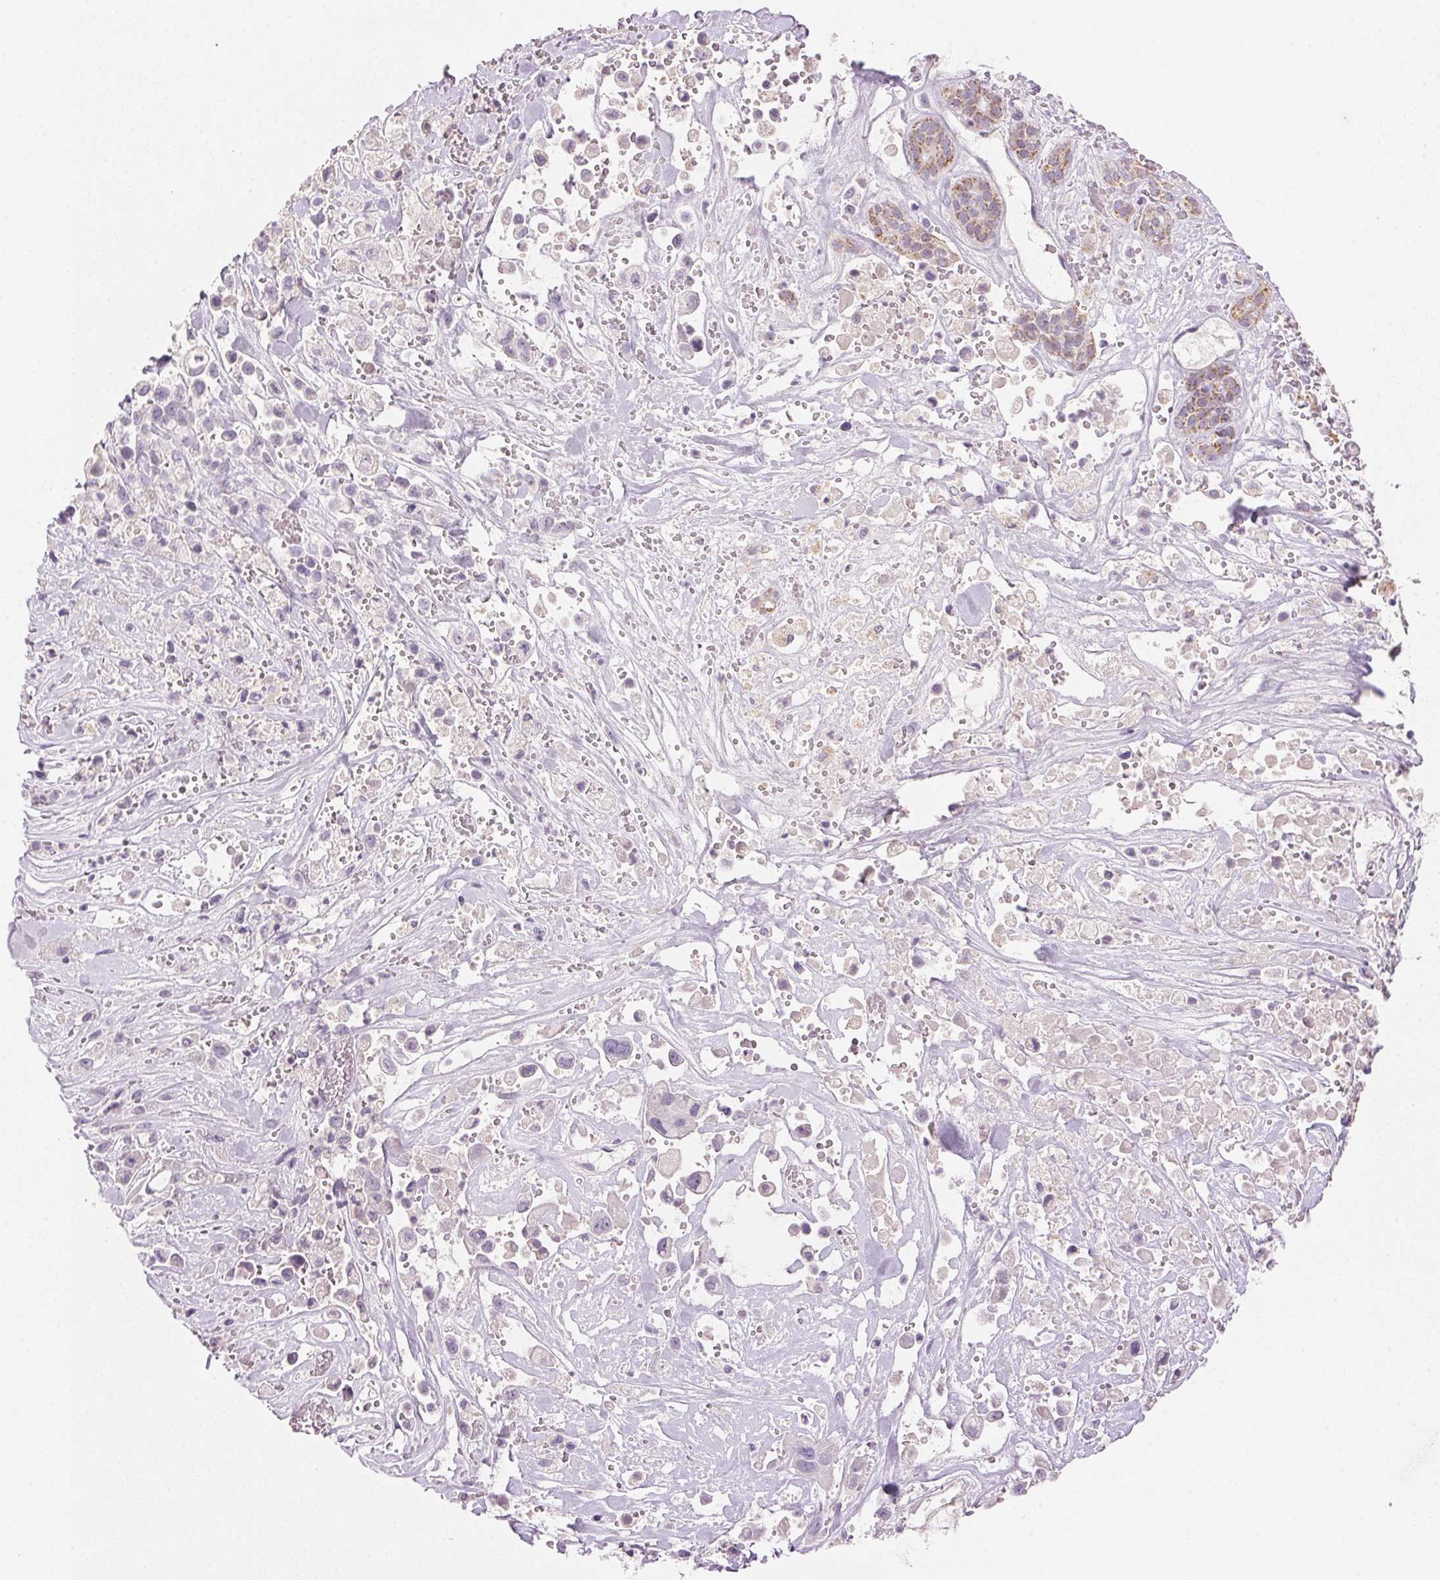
{"staining": {"intensity": "negative", "quantity": "none", "location": "none"}, "tissue": "pancreatic cancer", "cell_type": "Tumor cells", "image_type": "cancer", "snomed": [{"axis": "morphology", "description": "Adenocarcinoma, NOS"}, {"axis": "topography", "description": "Pancreas"}], "caption": "The photomicrograph demonstrates no staining of tumor cells in pancreatic cancer (adenocarcinoma).", "gene": "CYP11B1", "patient": {"sex": "male", "age": 44}}